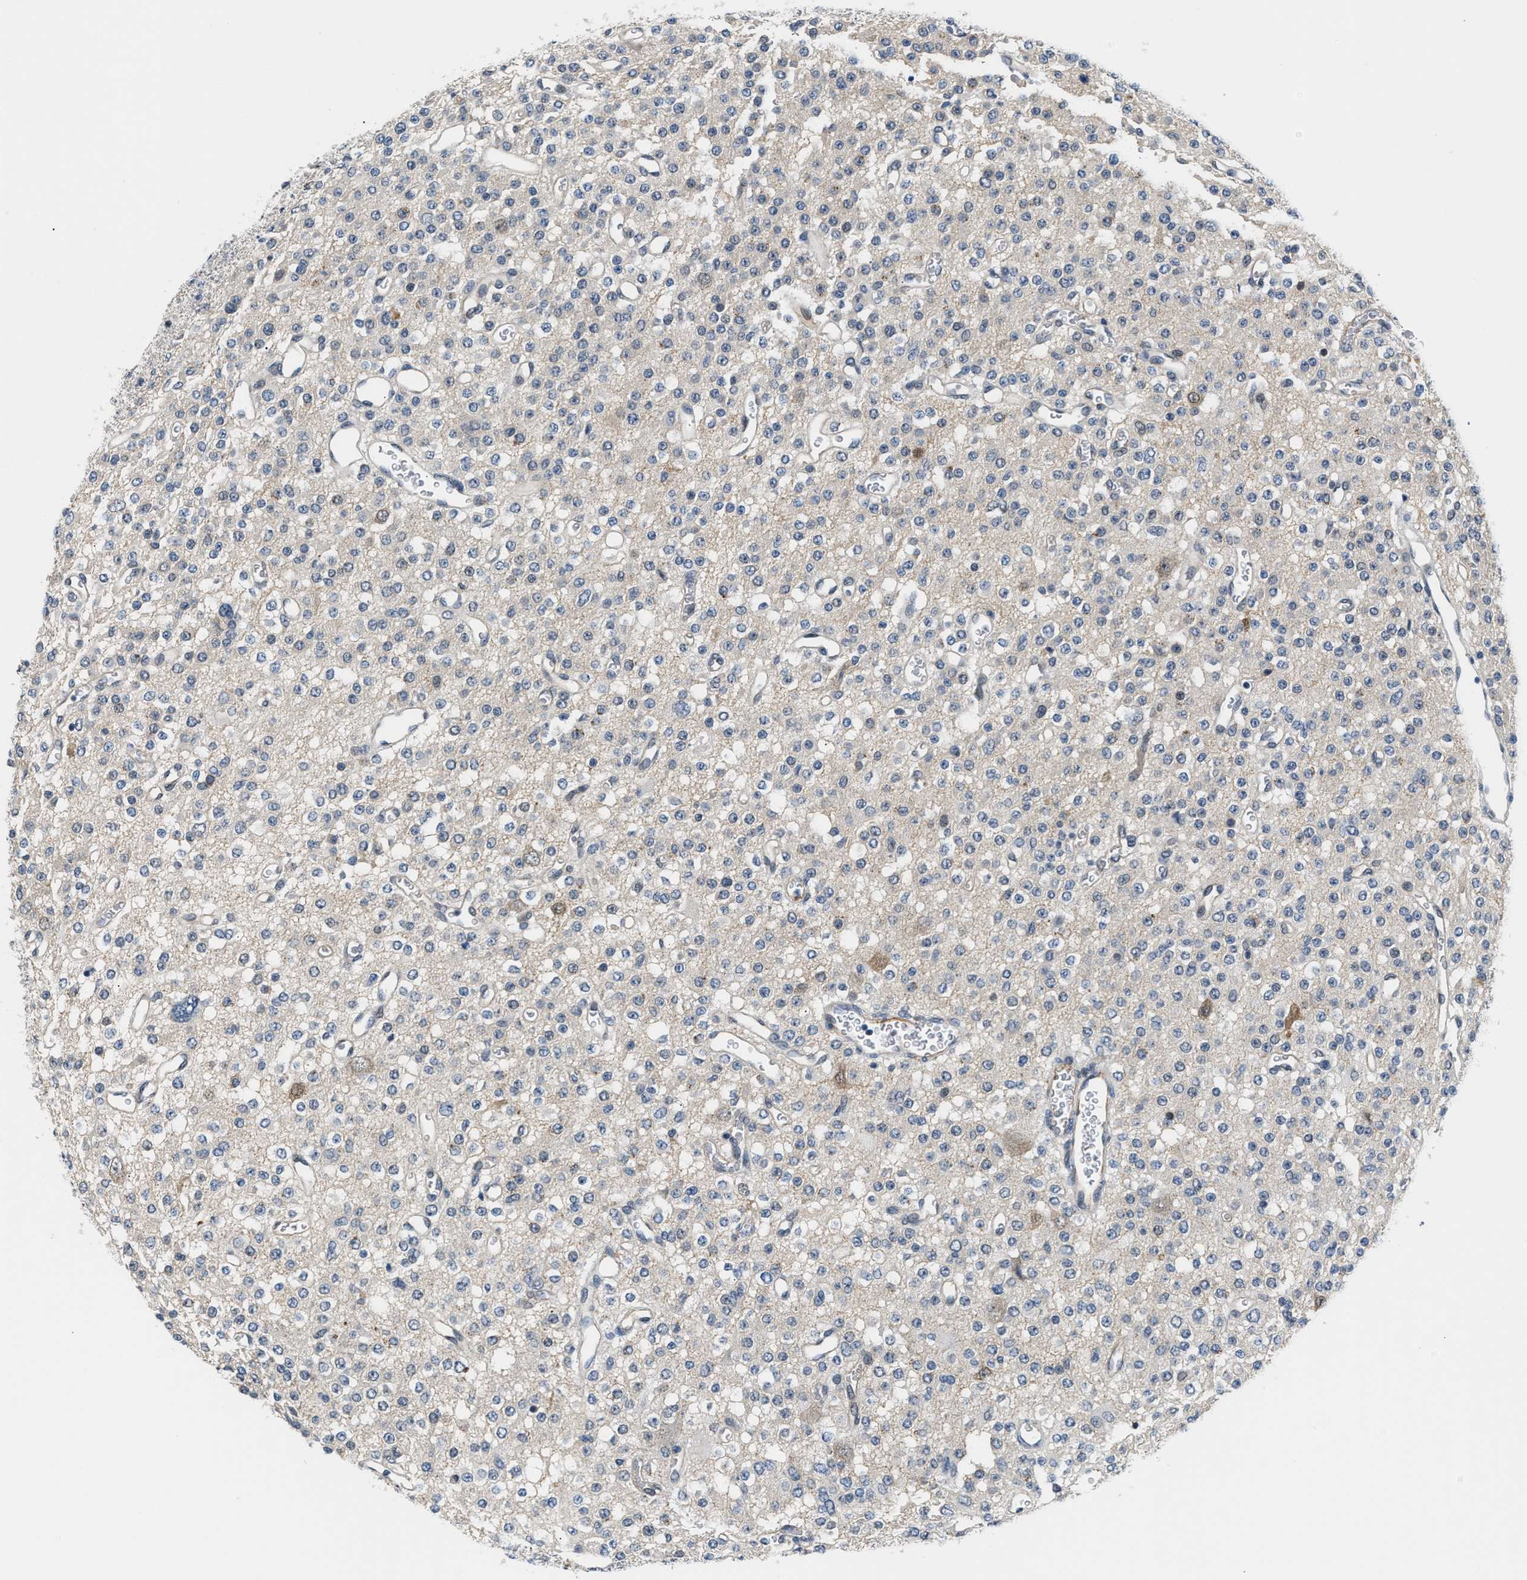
{"staining": {"intensity": "negative", "quantity": "none", "location": "none"}, "tissue": "glioma", "cell_type": "Tumor cells", "image_type": "cancer", "snomed": [{"axis": "morphology", "description": "Glioma, malignant, Low grade"}, {"axis": "topography", "description": "Brain"}], "caption": "The image exhibits no staining of tumor cells in low-grade glioma (malignant).", "gene": "PPM1H", "patient": {"sex": "male", "age": 38}}